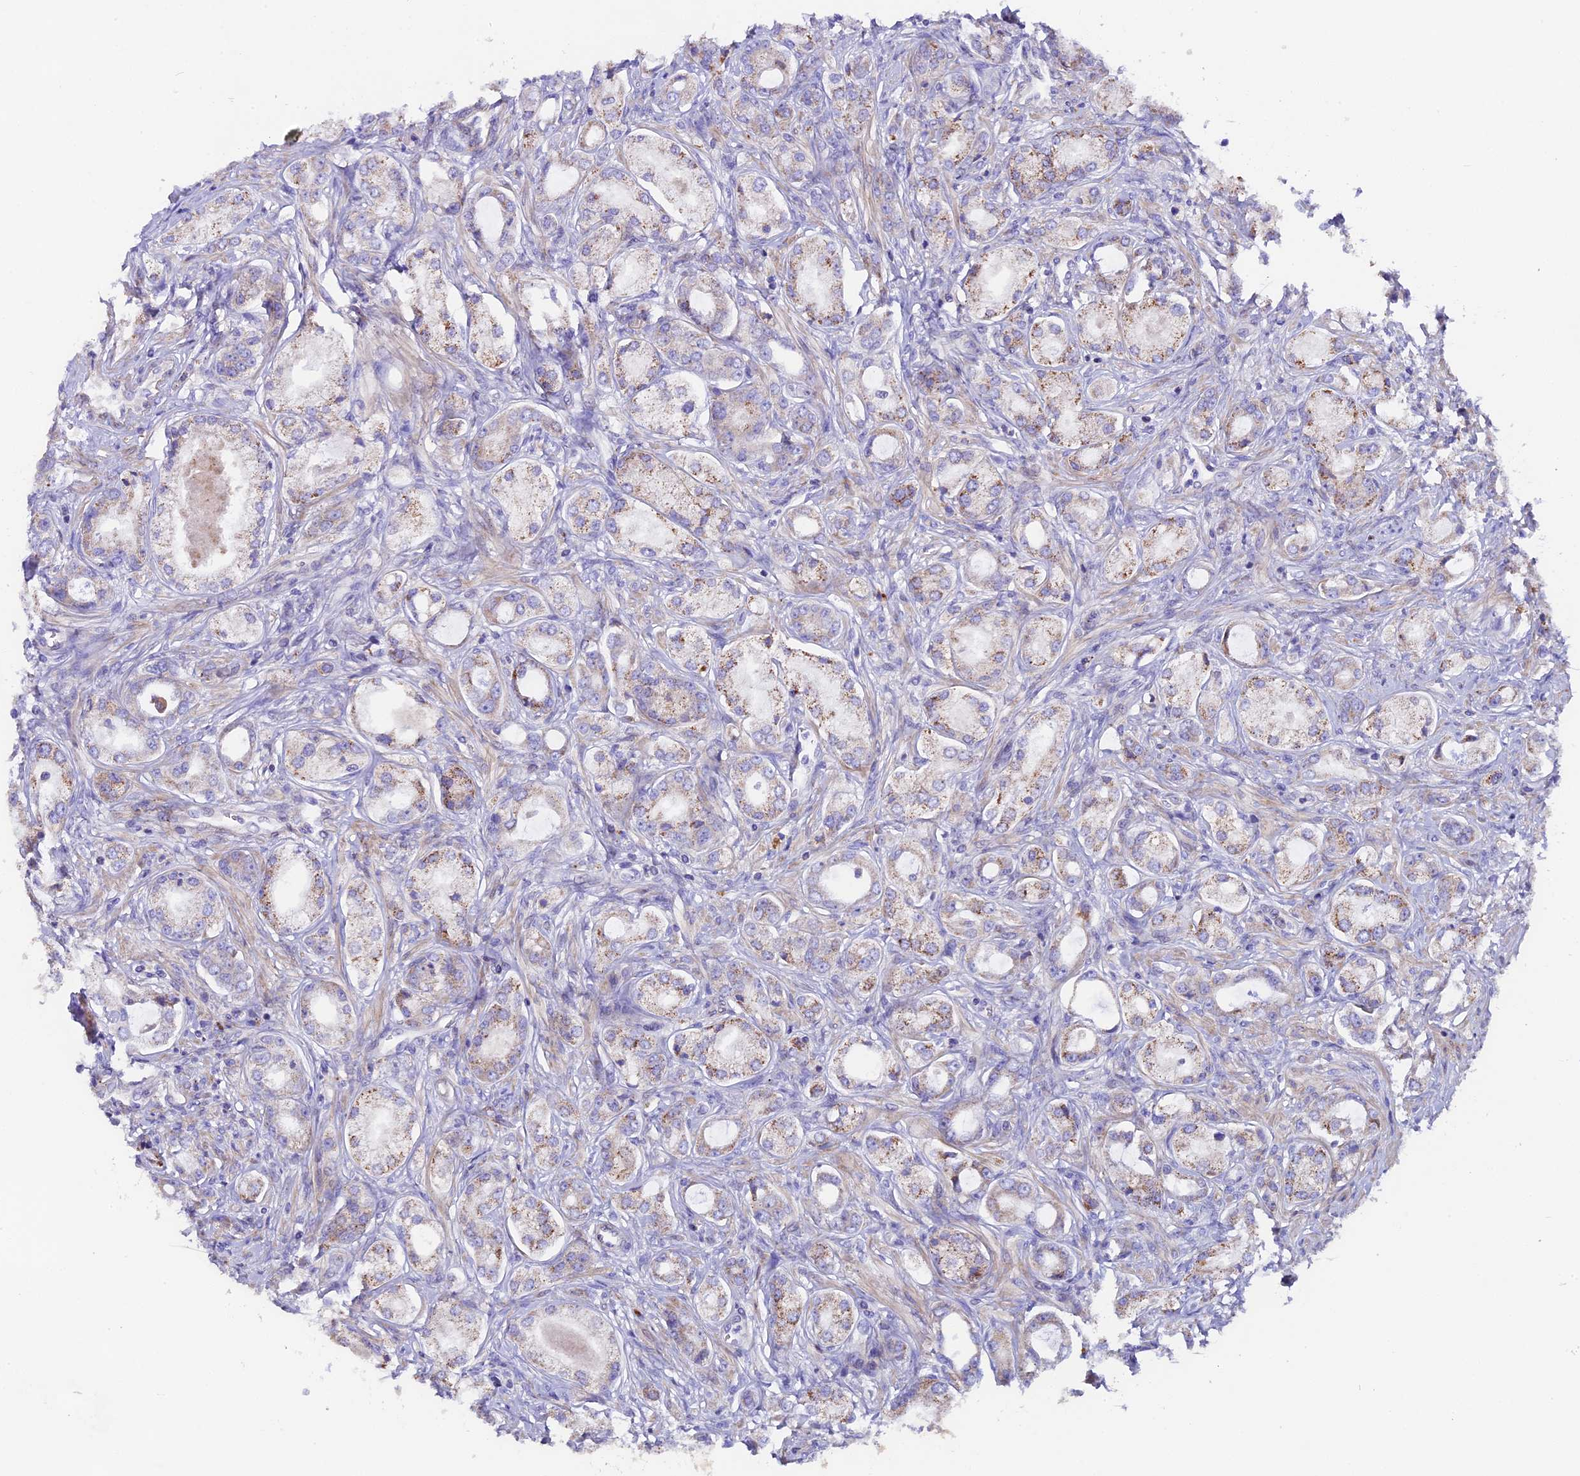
{"staining": {"intensity": "weak", "quantity": "25%-75%", "location": "cytoplasmic/membranous"}, "tissue": "prostate cancer", "cell_type": "Tumor cells", "image_type": "cancer", "snomed": [{"axis": "morphology", "description": "Adenocarcinoma, Low grade"}, {"axis": "topography", "description": "Prostate"}], "caption": "Immunohistochemistry (IHC) of human prostate cancer (adenocarcinoma (low-grade)) demonstrates low levels of weak cytoplasmic/membranous expression in about 25%-75% of tumor cells.", "gene": "PIGU", "patient": {"sex": "male", "age": 68}}